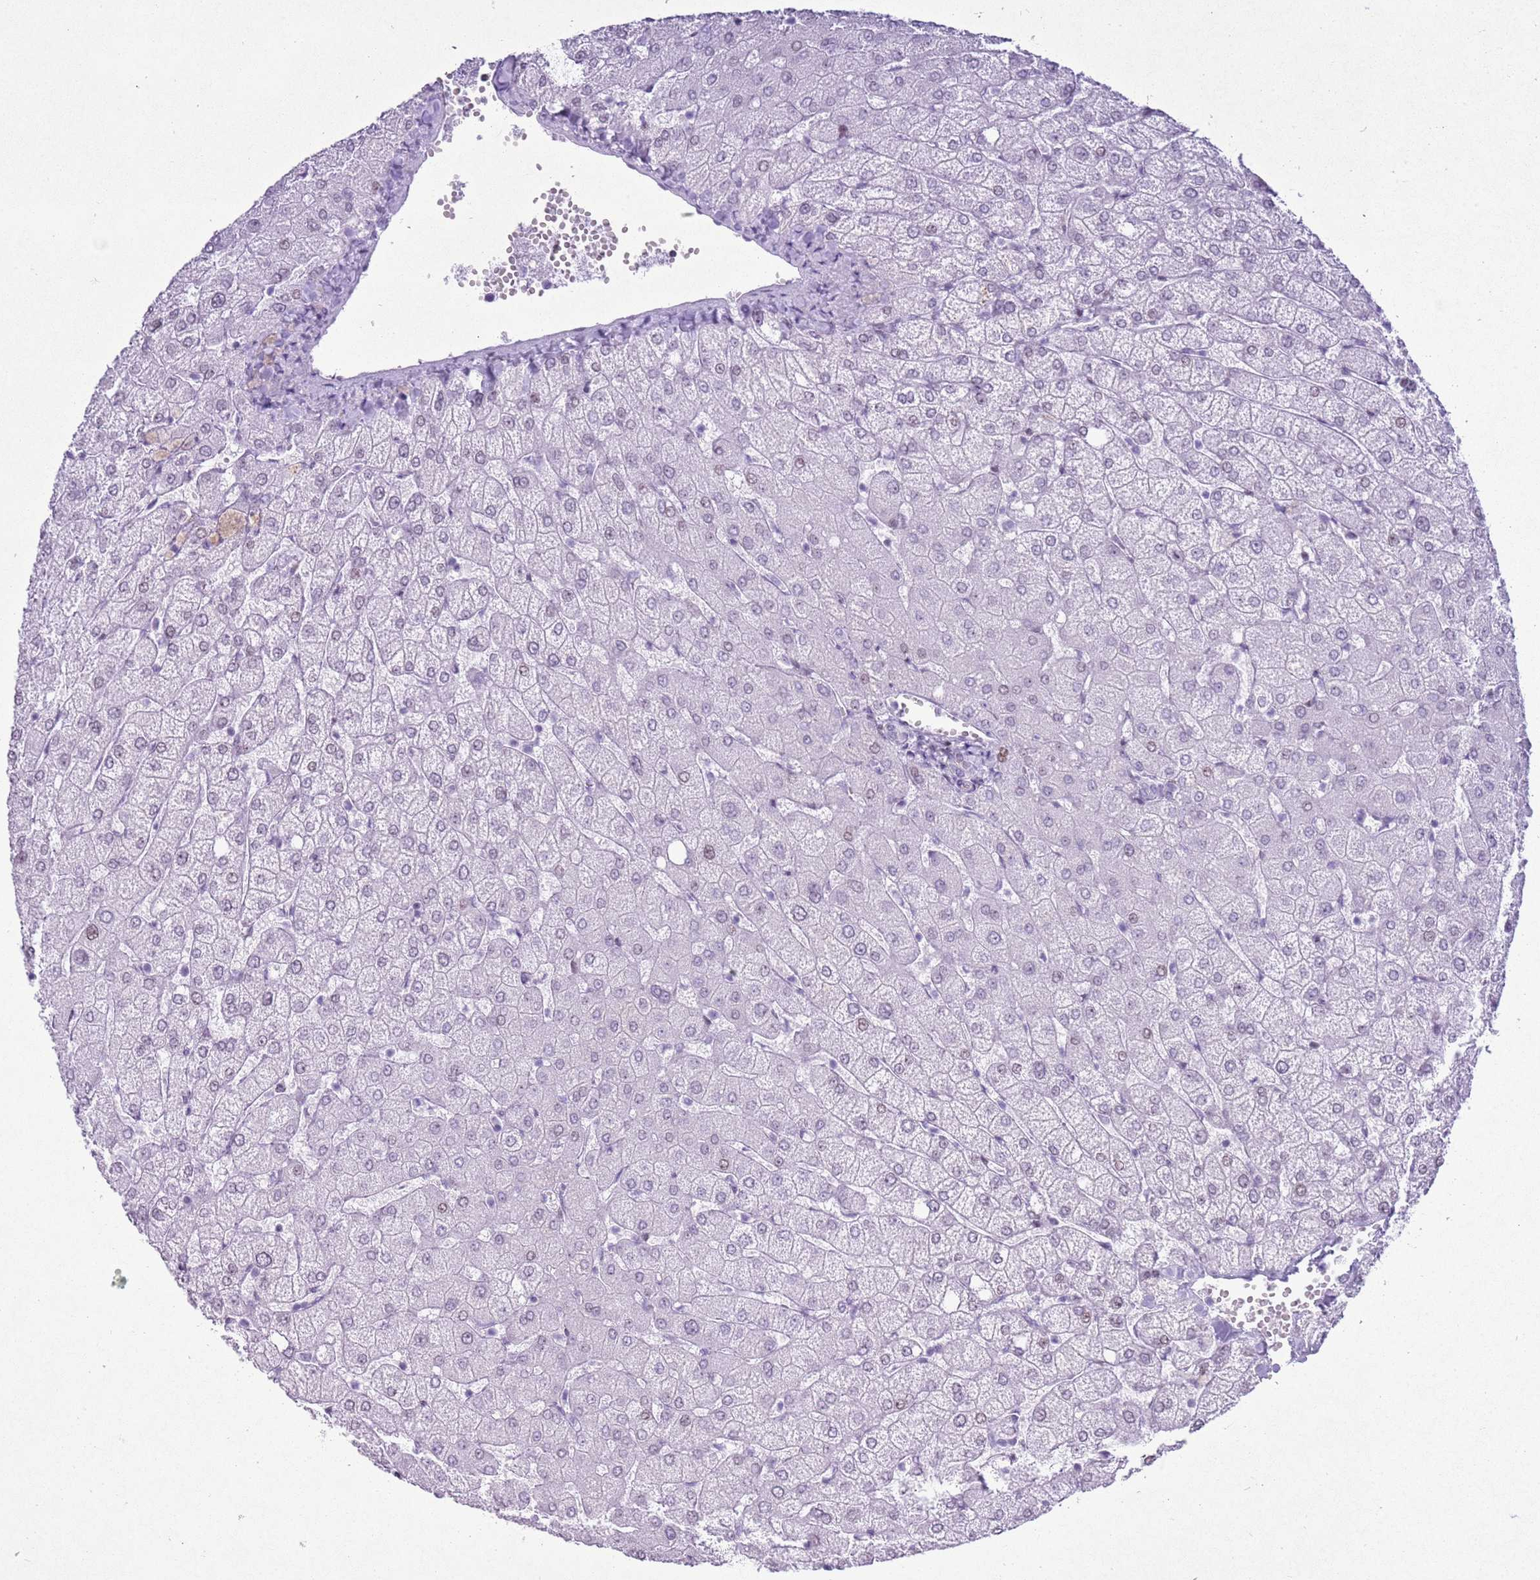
{"staining": {"intensity": "negative", "quantity": "none", "location": "none"}, "tissue": "liver", "cell_type": "Cholangiocytes", "image_type": "normal", "snomed": [{"axis": "morphology", "description": "Normal tissue, NOS"}, {"axis": "topography", "description": "Liver"}], "caption": "Immunohistochemistry (IHC) photomicrograph of unremarkable liver: liver stained with DAB reveals no significant protein positivity in cholangiocytes.", "gene": "ASIP", "patient": {"sex": "female", "age": 54}}